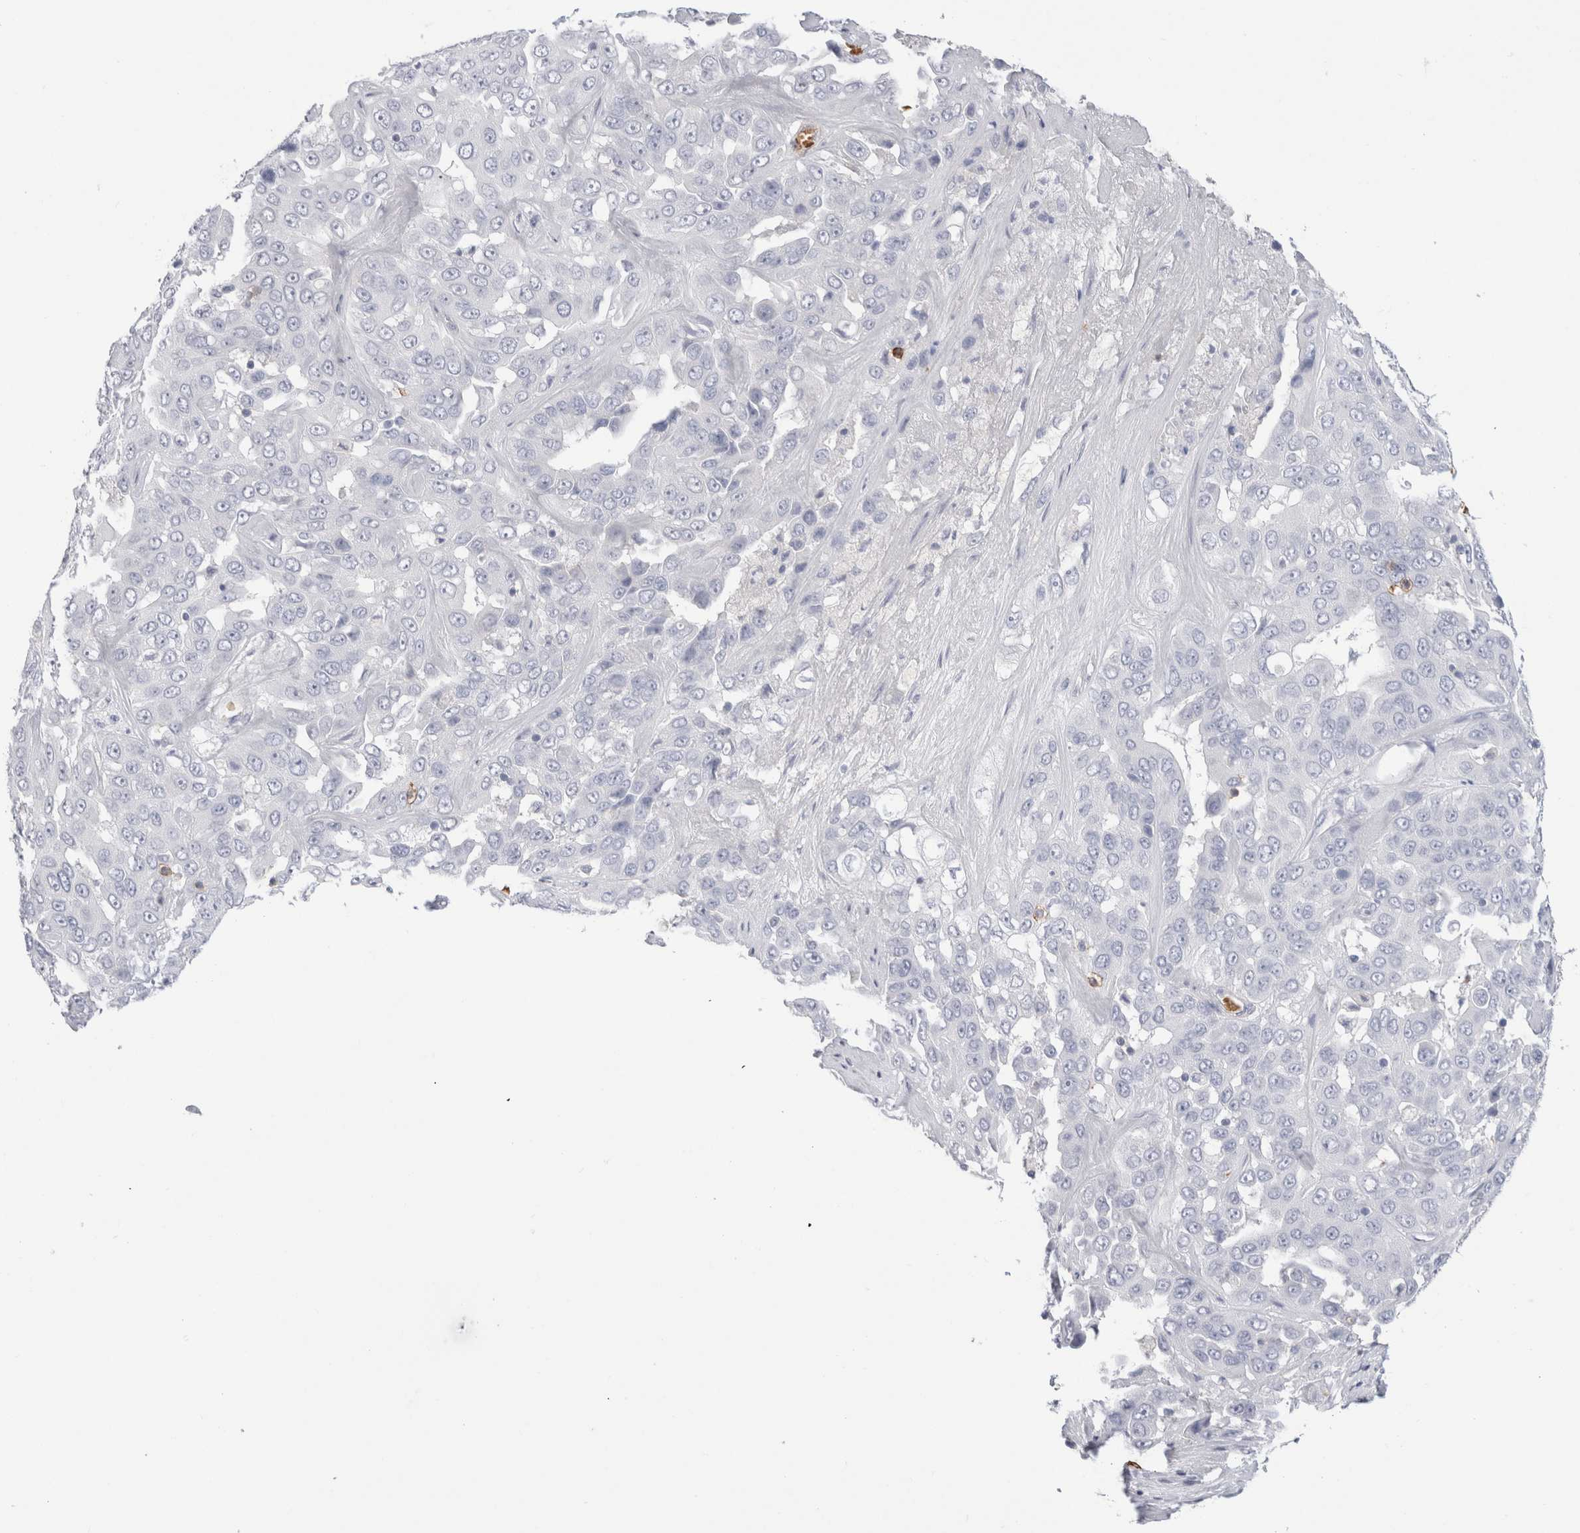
{"staining": {"intensity": "negative", "quantity": "none", "location": "none"}, "tissue": "liver cancer", "cell_type": "Tumor cells", "image_type": "cancer", "snomed": [{"axis": "morphology", "description": "Cholangiocarcinoma"}, {"axis": "topography", "description": "Liver"}], "caption": "This photomicrograph is of liver cancer (cholangiocarcinoma) stained with IHC to label a protein in brown with the nuclei are counter-stained blue. There is no positivity in tumor cells.", "gene": "CD38", "patient": {"sex": "female", "age": 52}}